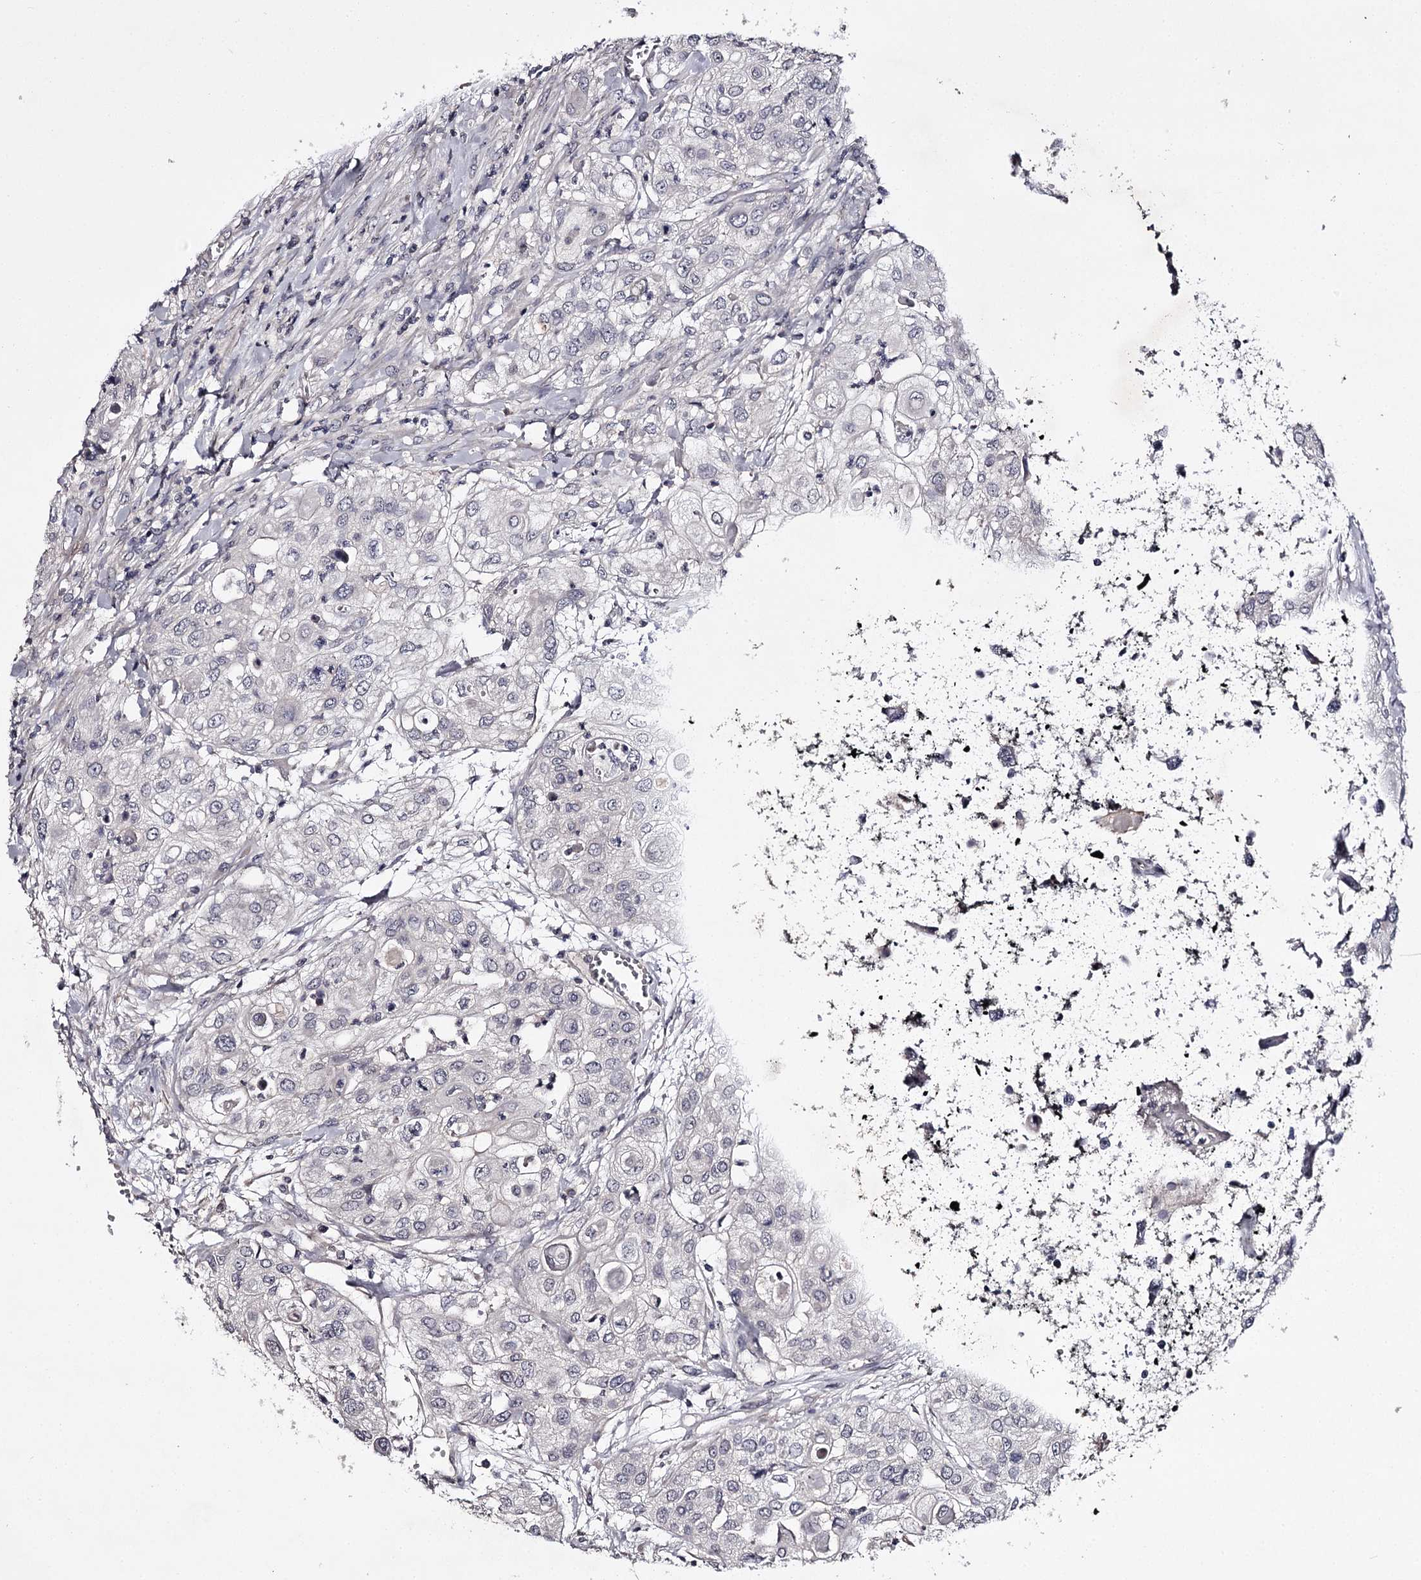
{"staining": {"intensity": "negative", "quantity": "none", "location": "none"}, "tissue": "urothelial cancer", "cell_type": "Tumor cells", "image_type": "cancer", "snomed": [{"axis": "morphology", "description": "Urothelial carcinoma, High grade"}, {"axis": "topography", "description": "Urinary bladder"}], "caption": "Urothelial carcinoma (high-grade) was stained to show a protein in brown. There is no significant positivity in tumor cells. (Brightfield microscopy of DAB (3,3'-diaminobenzidine) IHC at high magnification).", "gene": "PRM2", "patient": {"sex": "female", "age": 79}}